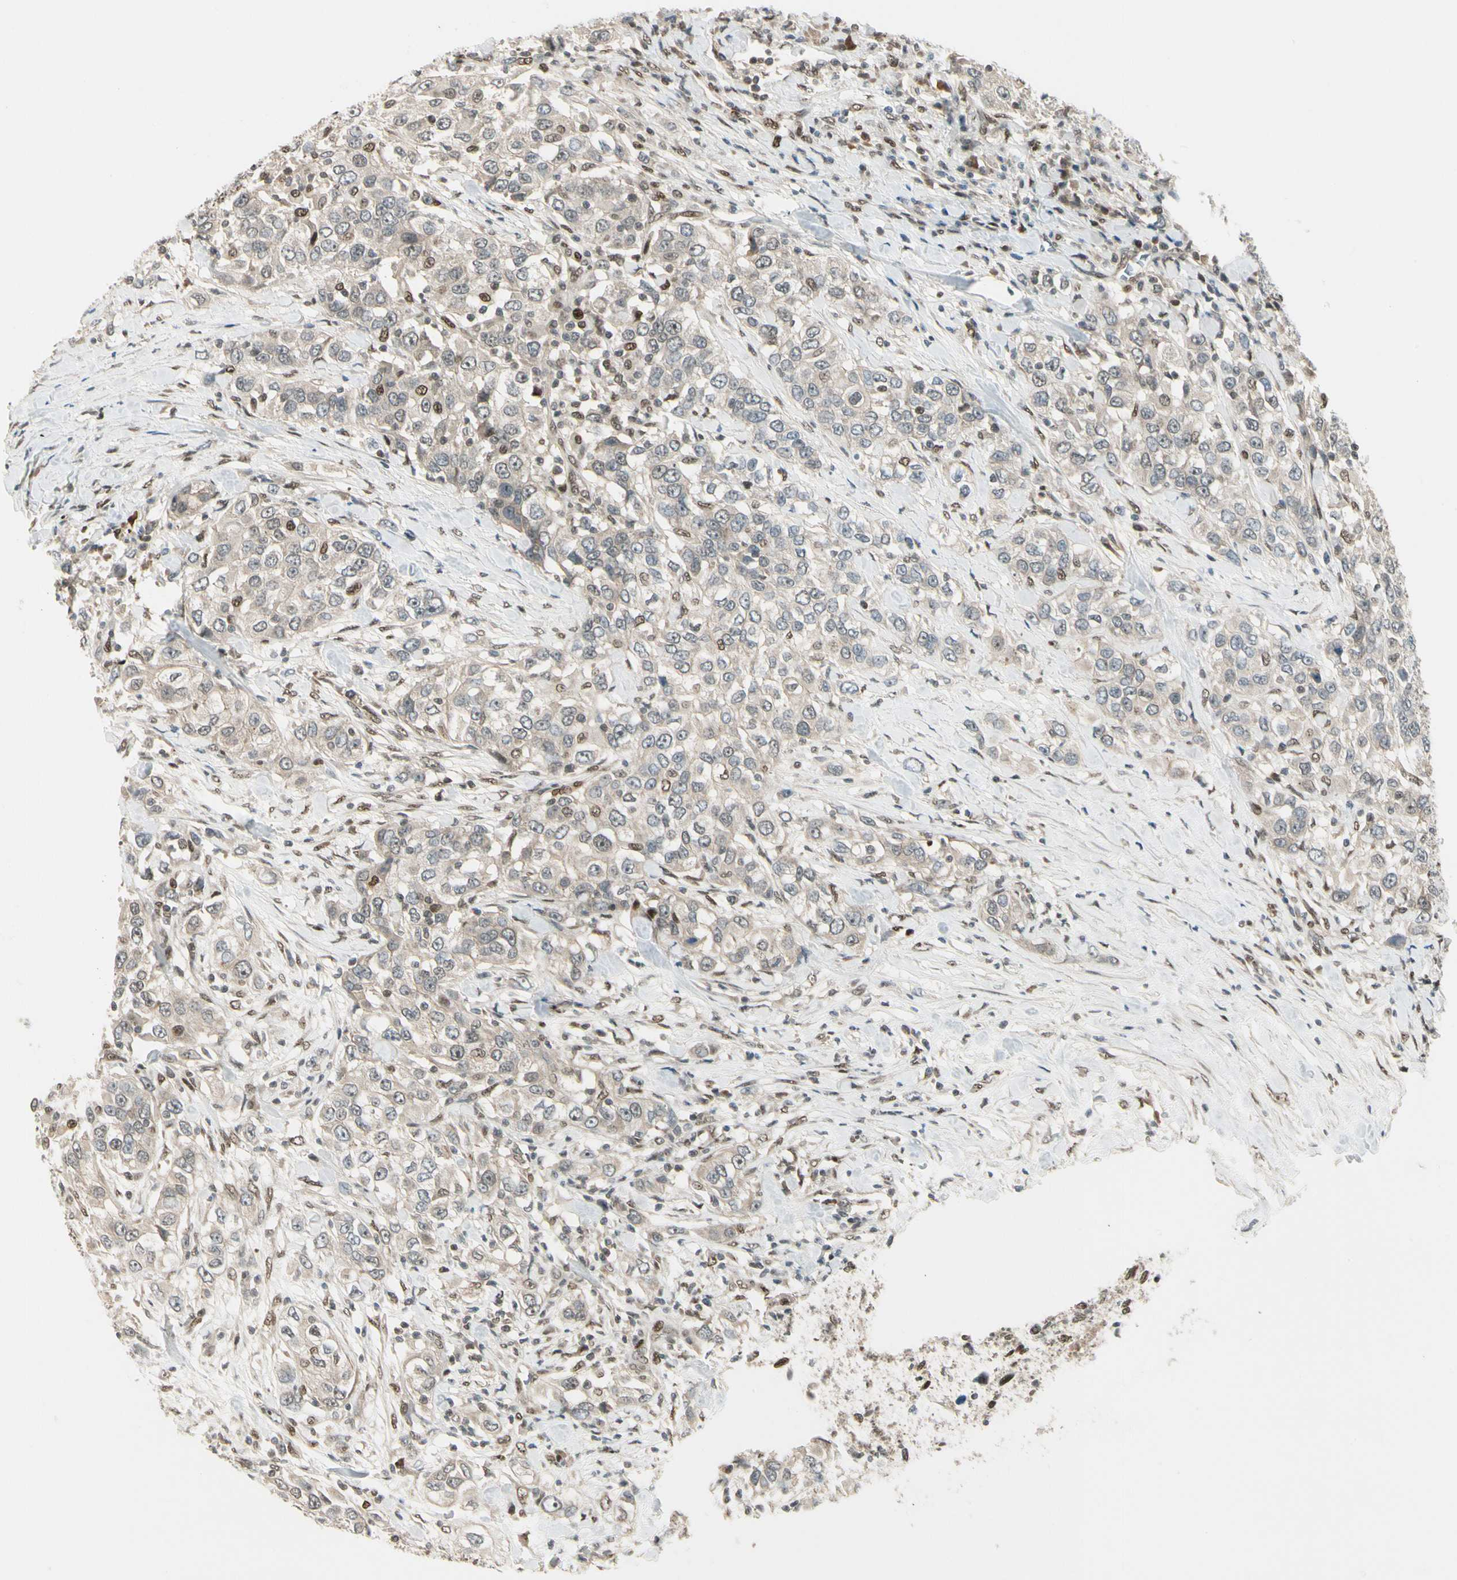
{"staining": {"intensity": "weak", "quantity": ">75%", "location": "cytoplasmic/membranous"}, "tissue": "urothelial cancer", "cell_type": "Tumor cells", "image_type": "cancer", "snomed": [{"axis": "morphology", "description": "Urothelial carcinoma, High grade"}, {"axis": "topography", "description": "Urinary bladder"}], "caption": "Immunohistochemical staining of urothelial cancer displays low levels of weak cytoplasmic/membranous protein staining in approximately >75% of tumor cells.", "gene": "GTF3A", "patient": {"sex": "female", "age": 80}}